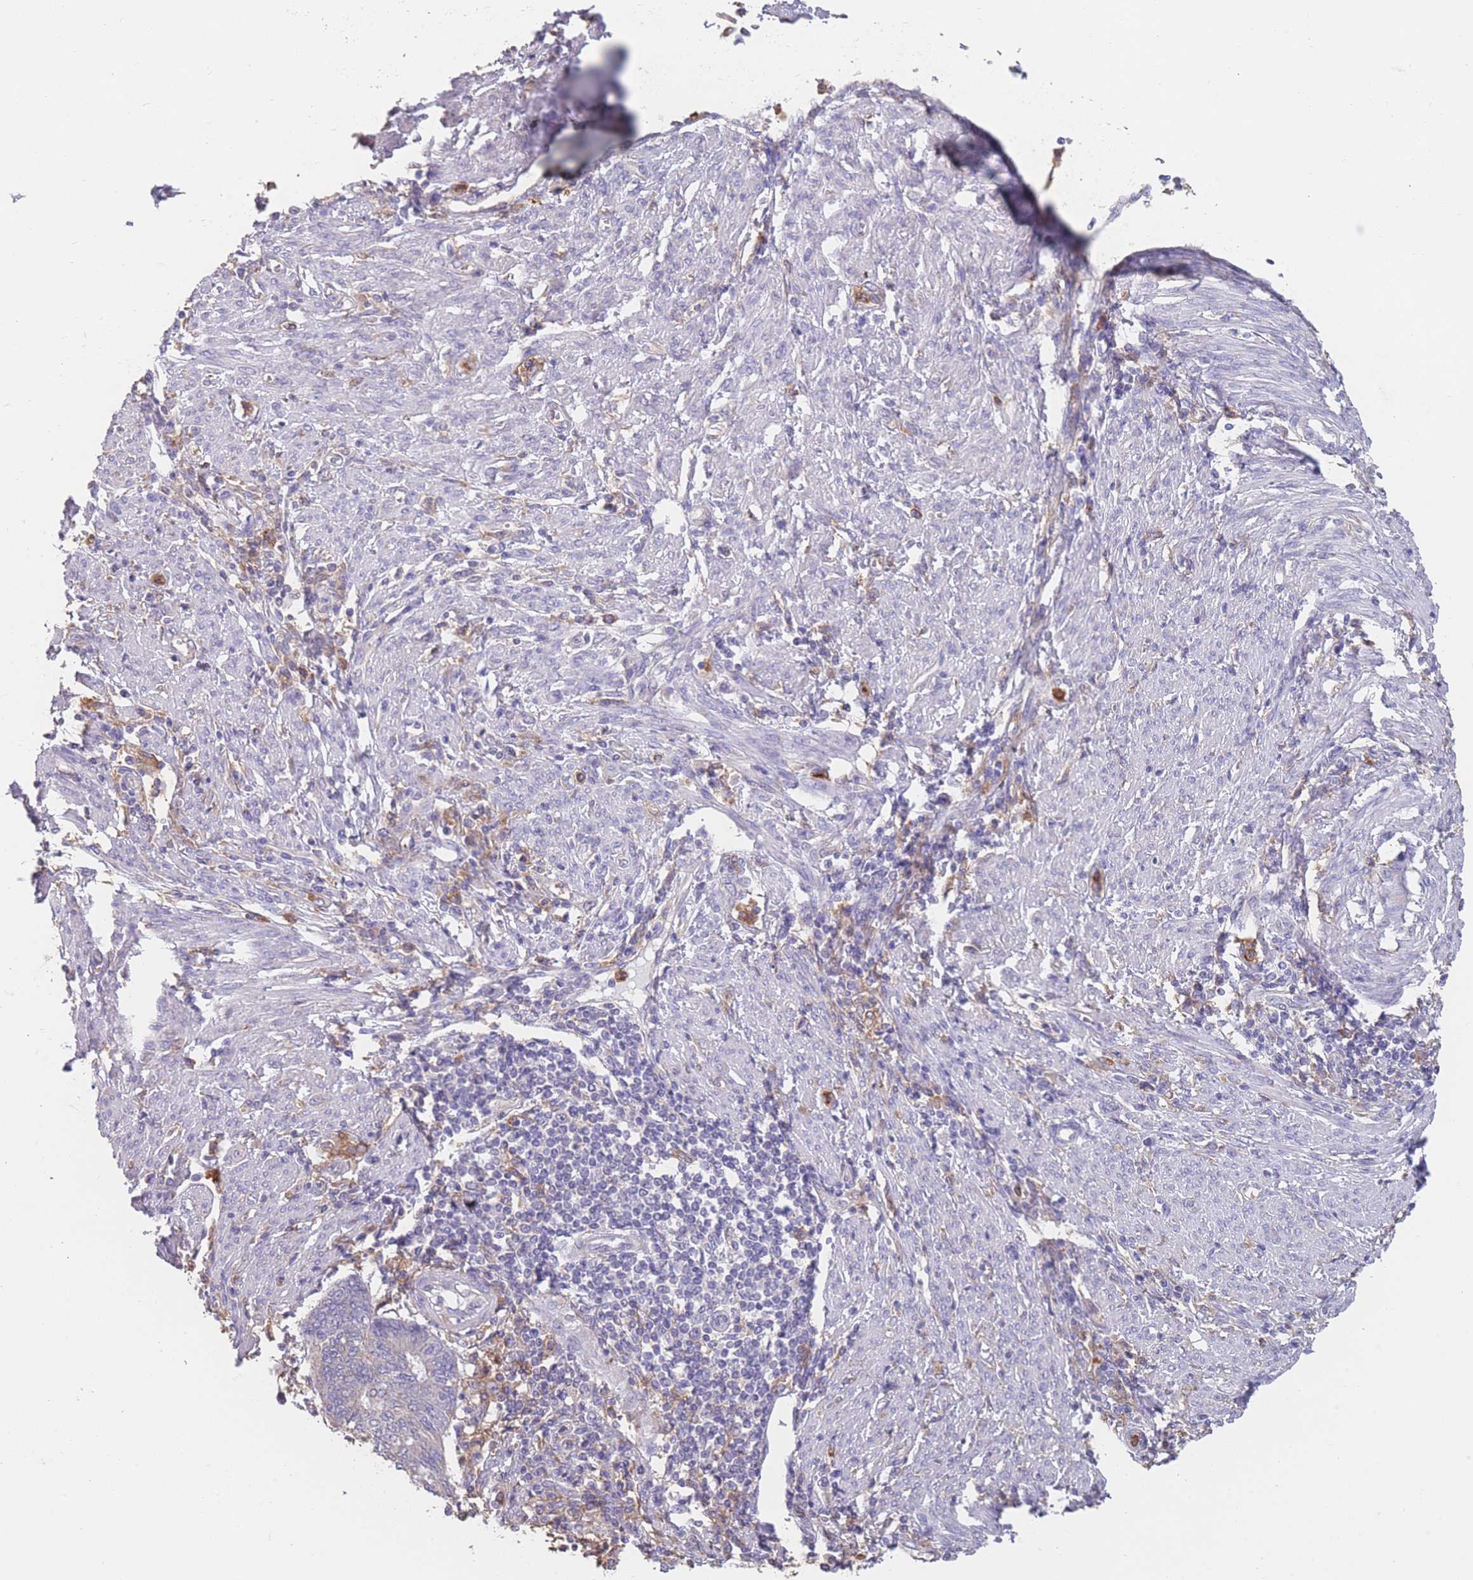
{"staining": {"intensity": "negative", "quantity": "none", "location": "none"}, "tissue": "endometrial cancer", "cell_type": "Tumor cells", "image_type": "cancer", "snomed": [{"axis": "morphology", "description": "Adenocarcinoma, NOS"}, {"axis": "topography", "description": "Uterus"}, {"axis": "topography", "description": "Endometrium"}], "caption": "Endometrial cancer (adenocarcinoma) stained for a protein using immunohistochemistry (IHC) exhibits no positivity tumor cells.", "gene": "CLEC12A", "patient": {"sex": "female", "age": 70}}